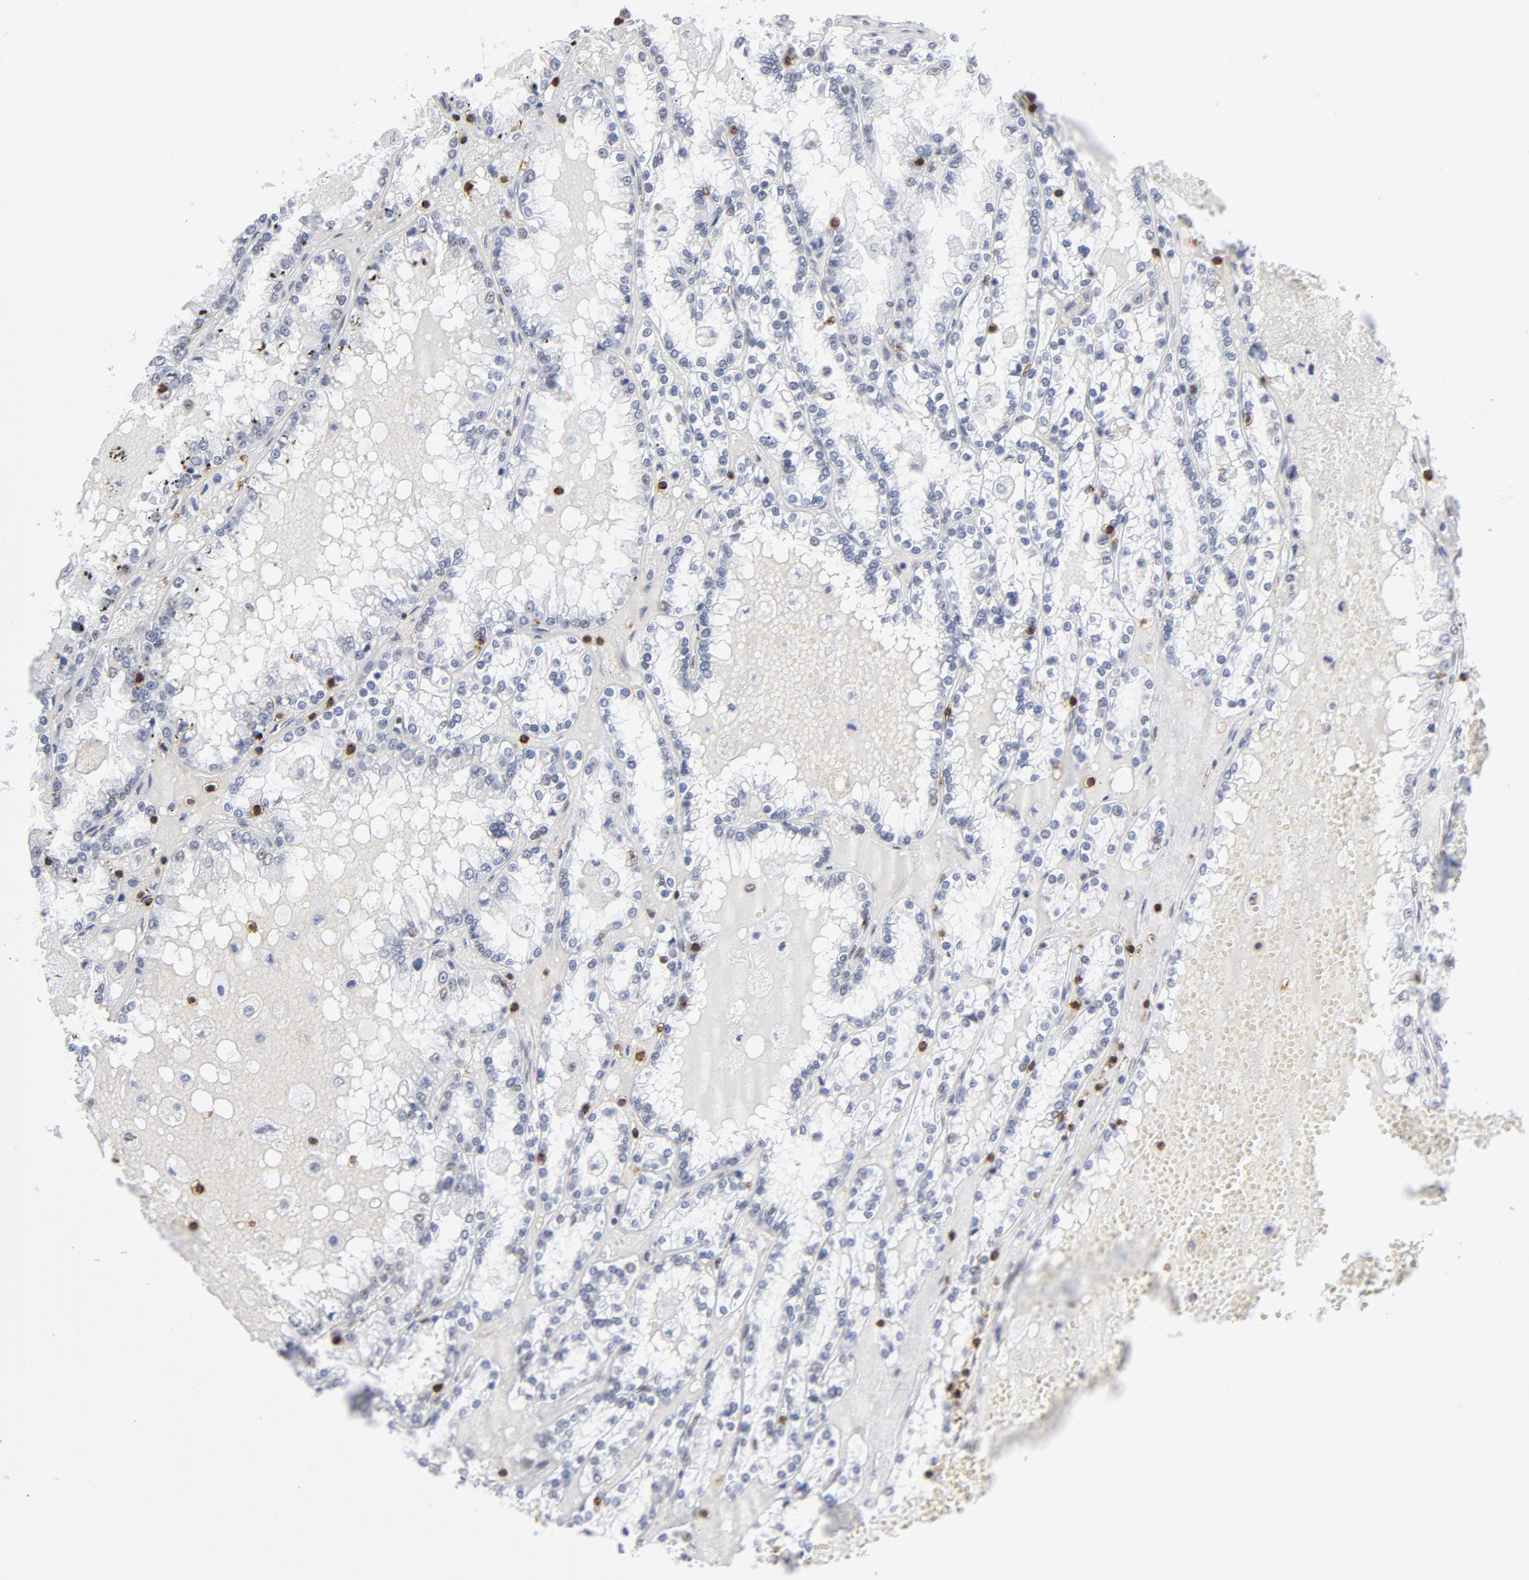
{"staining": {"intensity": "negative", "quantity": "none", "location": "none"}, "tissue": "renal cancer", "cell_type": "Tumor cells", "image_type": "cancer", "snomed": [{"axis": "morphology", "description": "Adenocarcinoma, NOS"}, {"axis": "topography", "description": "Kidney"}], "caption": "A high-resolution histopathology image shows immunohistochemistry (IHC) staining of adenocarcinoma (renal), which demonstrates no significant expression in tumor cells.", "gene": "CD2", "patient": {"sex": "female", "age": 56}}